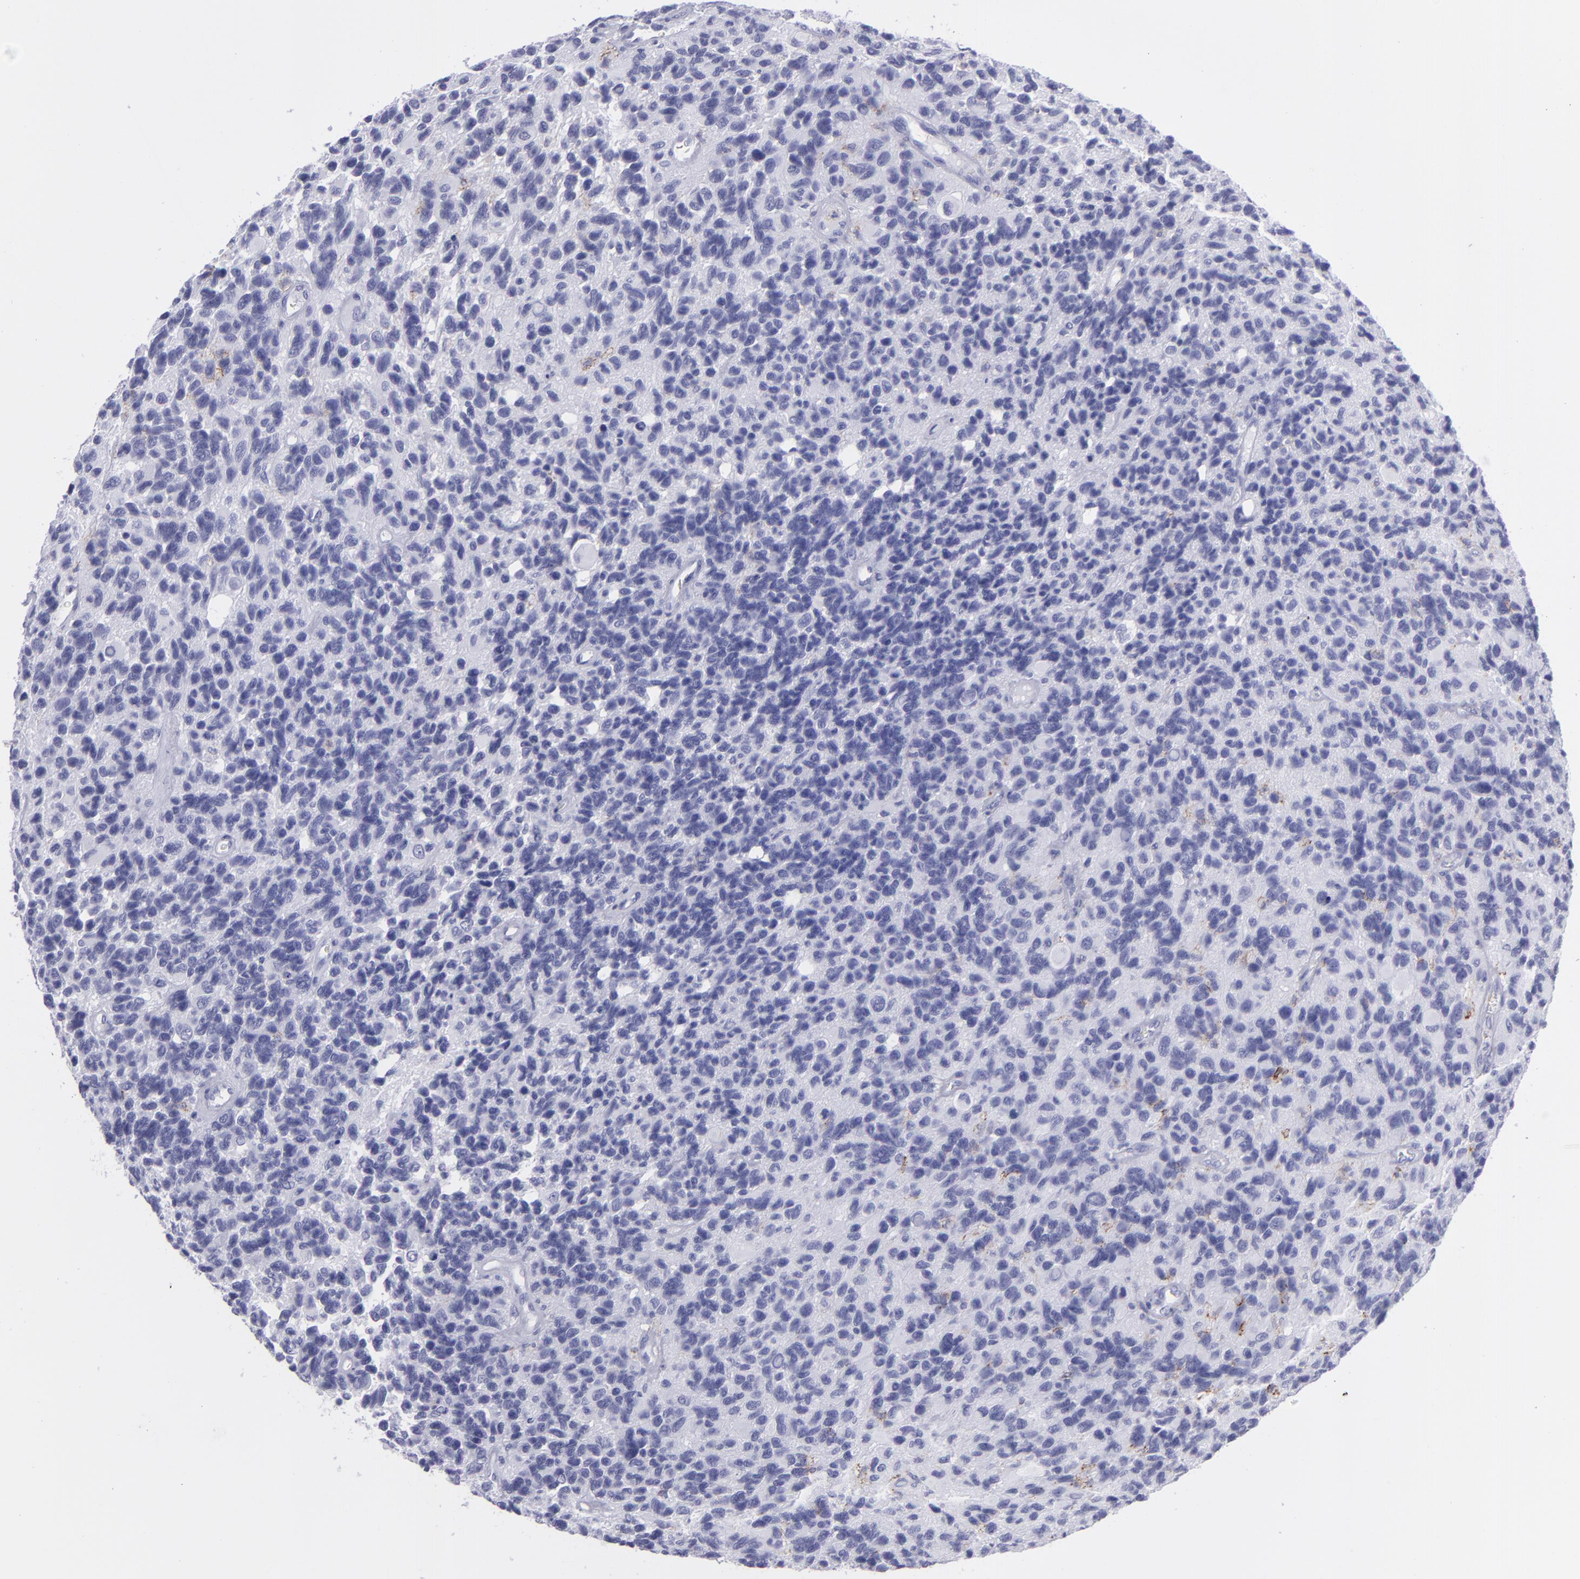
{"staining": {"intensity": "negative", "quantity": "none", "location": "none"}, "tissue": "glioma", "cell_type": "Tumor cells", "image_type": "cancer", "snomed": [{"axis": "morphology", "description": "Glioma, malignant, High grade"}, {"axis": "topography", "description": "Brain"}], "caption": "Glioma stained for a protein using immunohistochemistry displays no positivity tumor cells.", "gene": "SELPLG", "patient": {"sex": "male", "age": 77}}